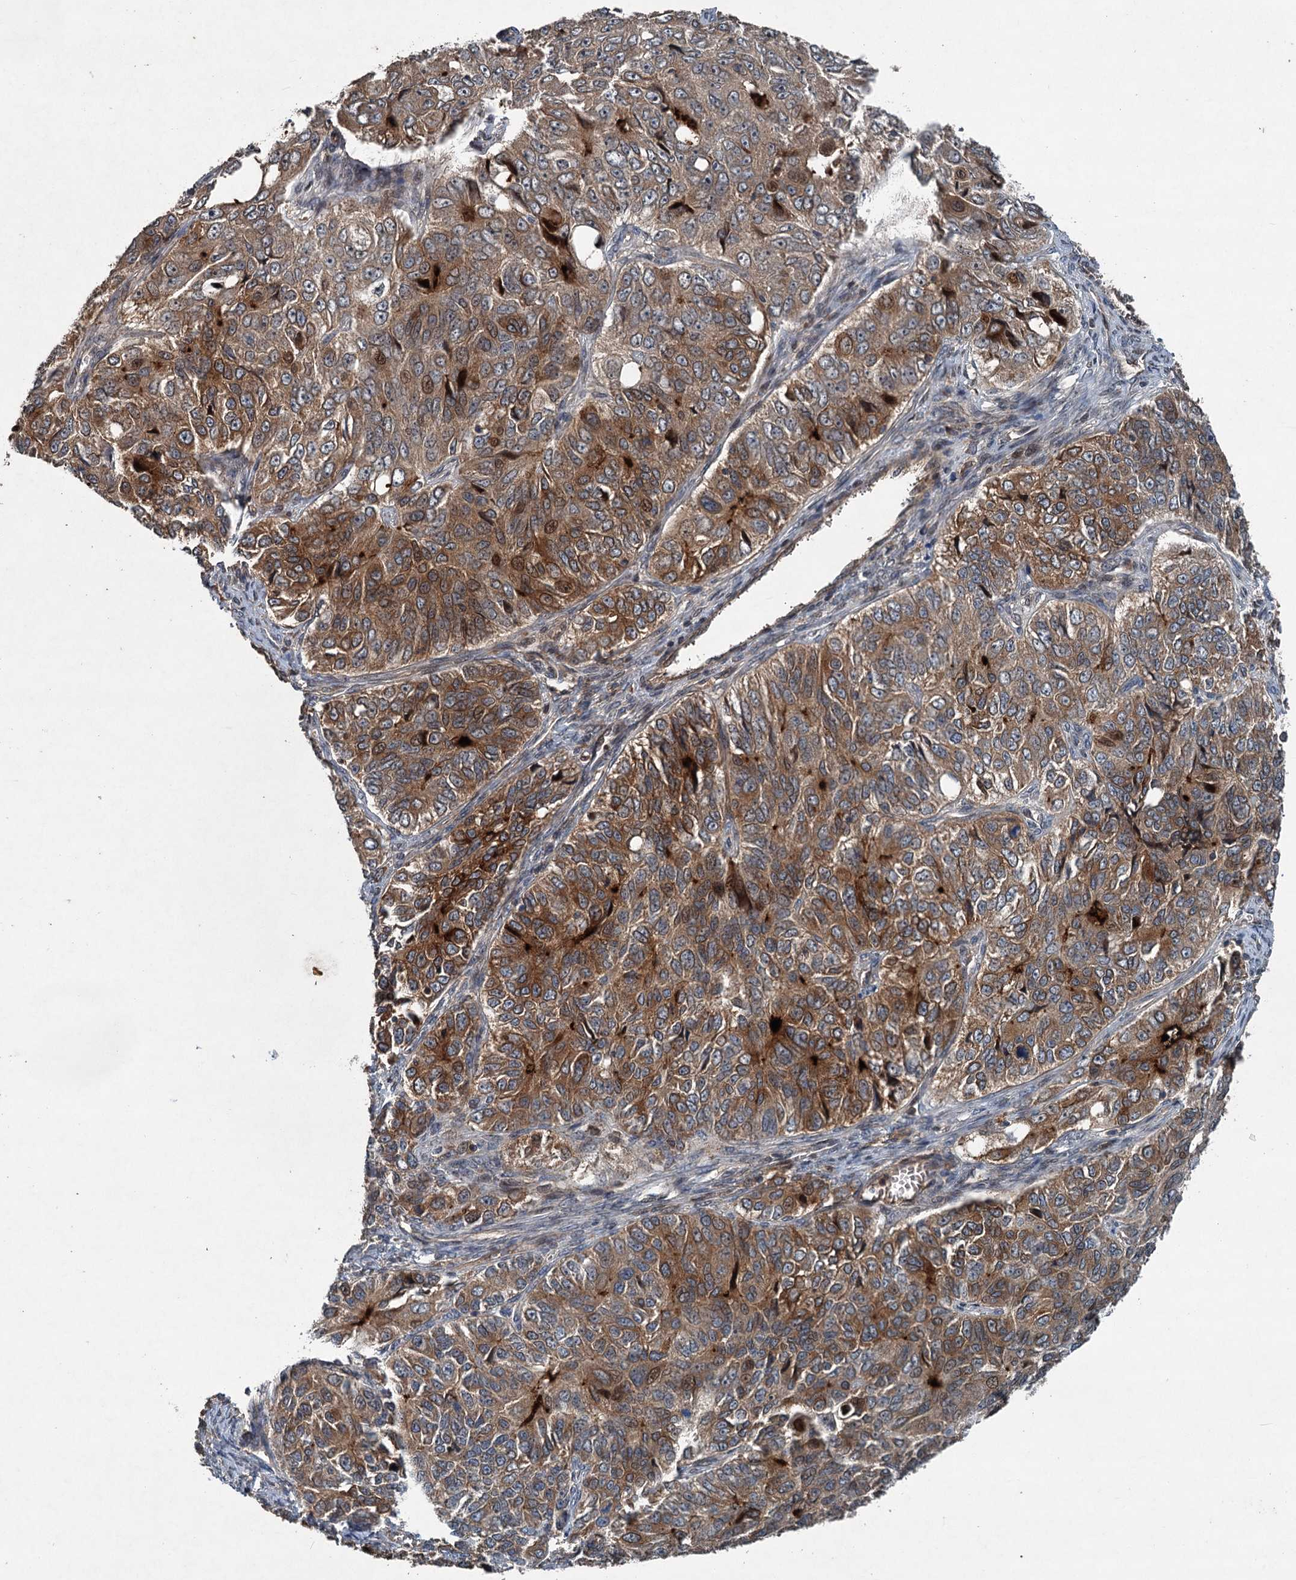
{"staining": {"intensity": "moderate", "quantity": ">75%", "location": "cytoplasmic/membranous"}, "tissue": "ovarian cancer", "cell_type": "Tumor cells", "image_type": "cancer", "snomed": [{"axis": "morphology", "description": "Carcinoma, endometroid"}, {"axis": "topography", "description": "Ovary"}], "caption": "A brown stain shows moderate cytoplasmic/membranous expression of a protein in ovarian cancer tumor cells. The protein of interest is shown in brown color, while the nuclei are stained blue.", "gene": "TAPBPL", "patient": {"sex": "female", "age": 51}}